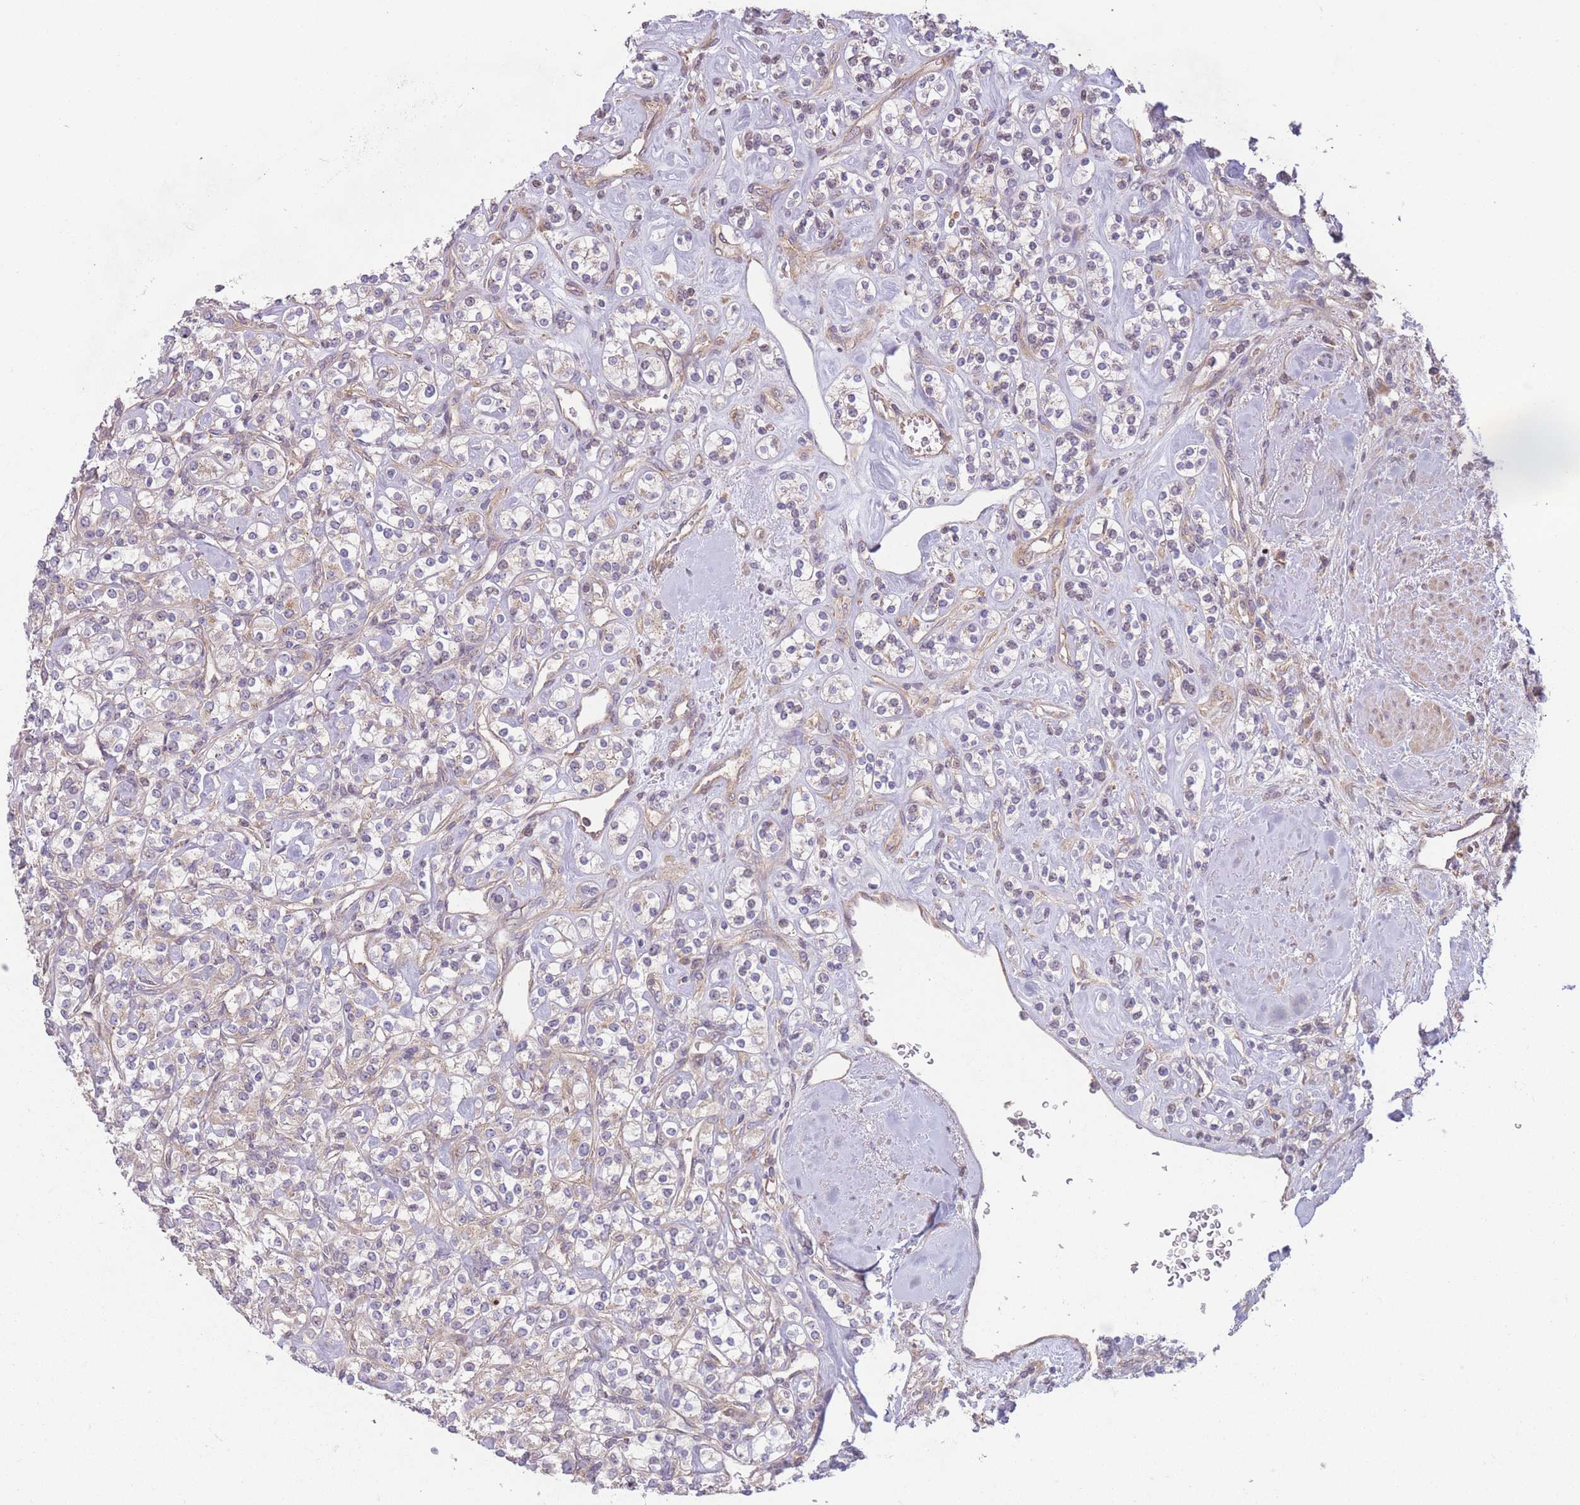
{"staining": {"intensity": "negative", "quantity": "none", "location": "none"}, "tissue": "renal cancer", "cell_type": "Tumor cells", "image_type": "cancer", "snomed": [{"axis": "morphology", "description": "Adenocarcinoma, NOS"}, {"axis": "topography", "description": "Kidney"}], "caption": "This histopathology image is of adenocarcinoma (renal) stained with immunohistochemistry (IHC) to label a protein in brown with the nuclei are counter-stained blue. There is no positivity in tumor cells.", "gene": "WASHC2A", "patient": {"sex": "male", "age": 77}}